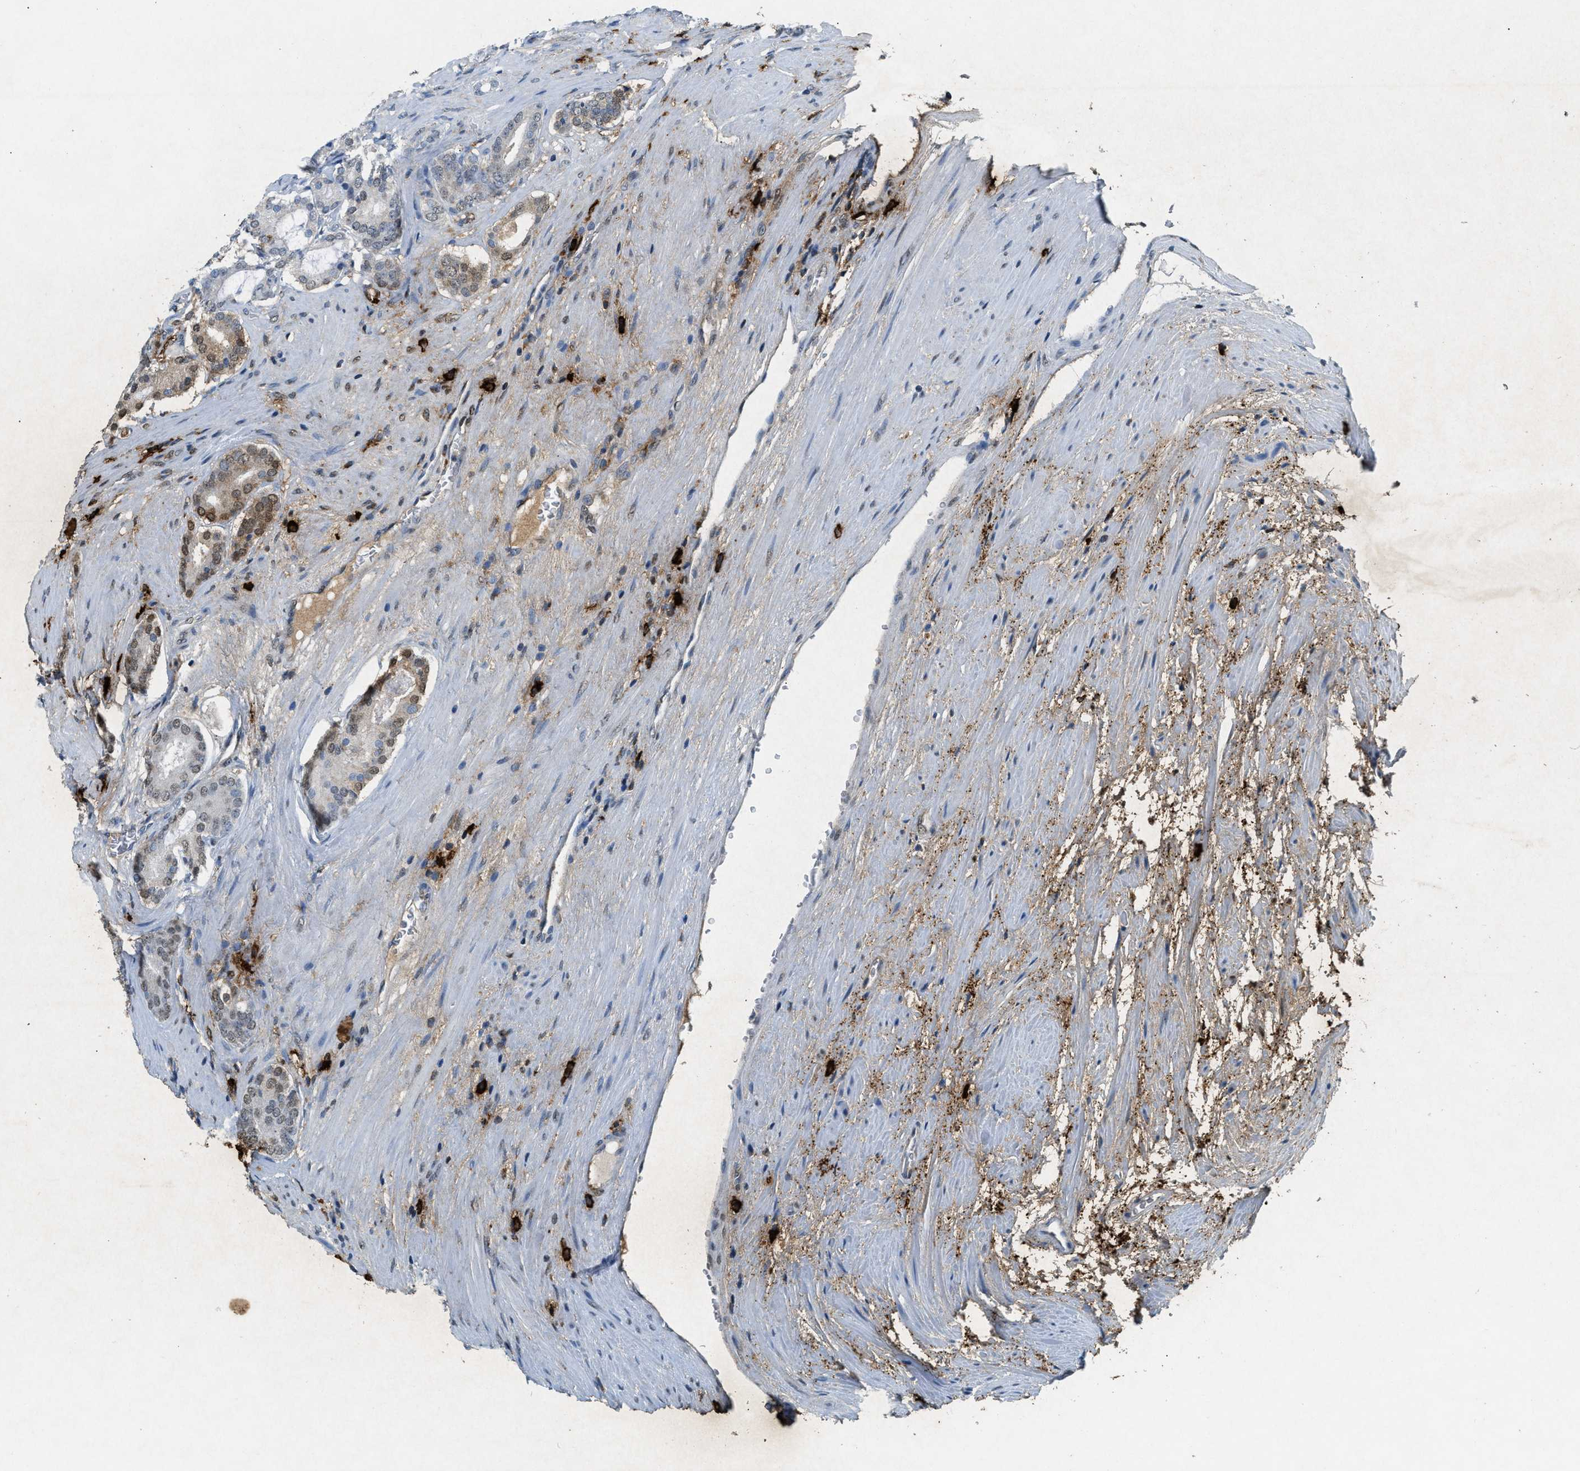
{"staining": {"intensity": "moderate", "quantity": "<25%", "location": "cytoplasmic/membranous,nuclear"}, "tissue": "prostate cancer", "cell_type": "Tumor cells", "image_type": "cancer", "snomed": [{"axis": "morphology", "description": "Adenocarcinoma, High grade"}, {"axis": "topography", "description": "Prostate"}], "caption": "Protein expression analysis of prostate cancer (high-grade adenocarcinoma) shows moderate cytoplasmic/membranous and nuclear staining in about <25% of tumor cells. The protein of interest is stained brown, and the nuclei are stained in blue (DAB (3,3'-diaminobenzidine) IHC with brightfield microscopy, high magnification).", "gene": "TPSAB1", "patient": {"sex": "male", "age": 60}}